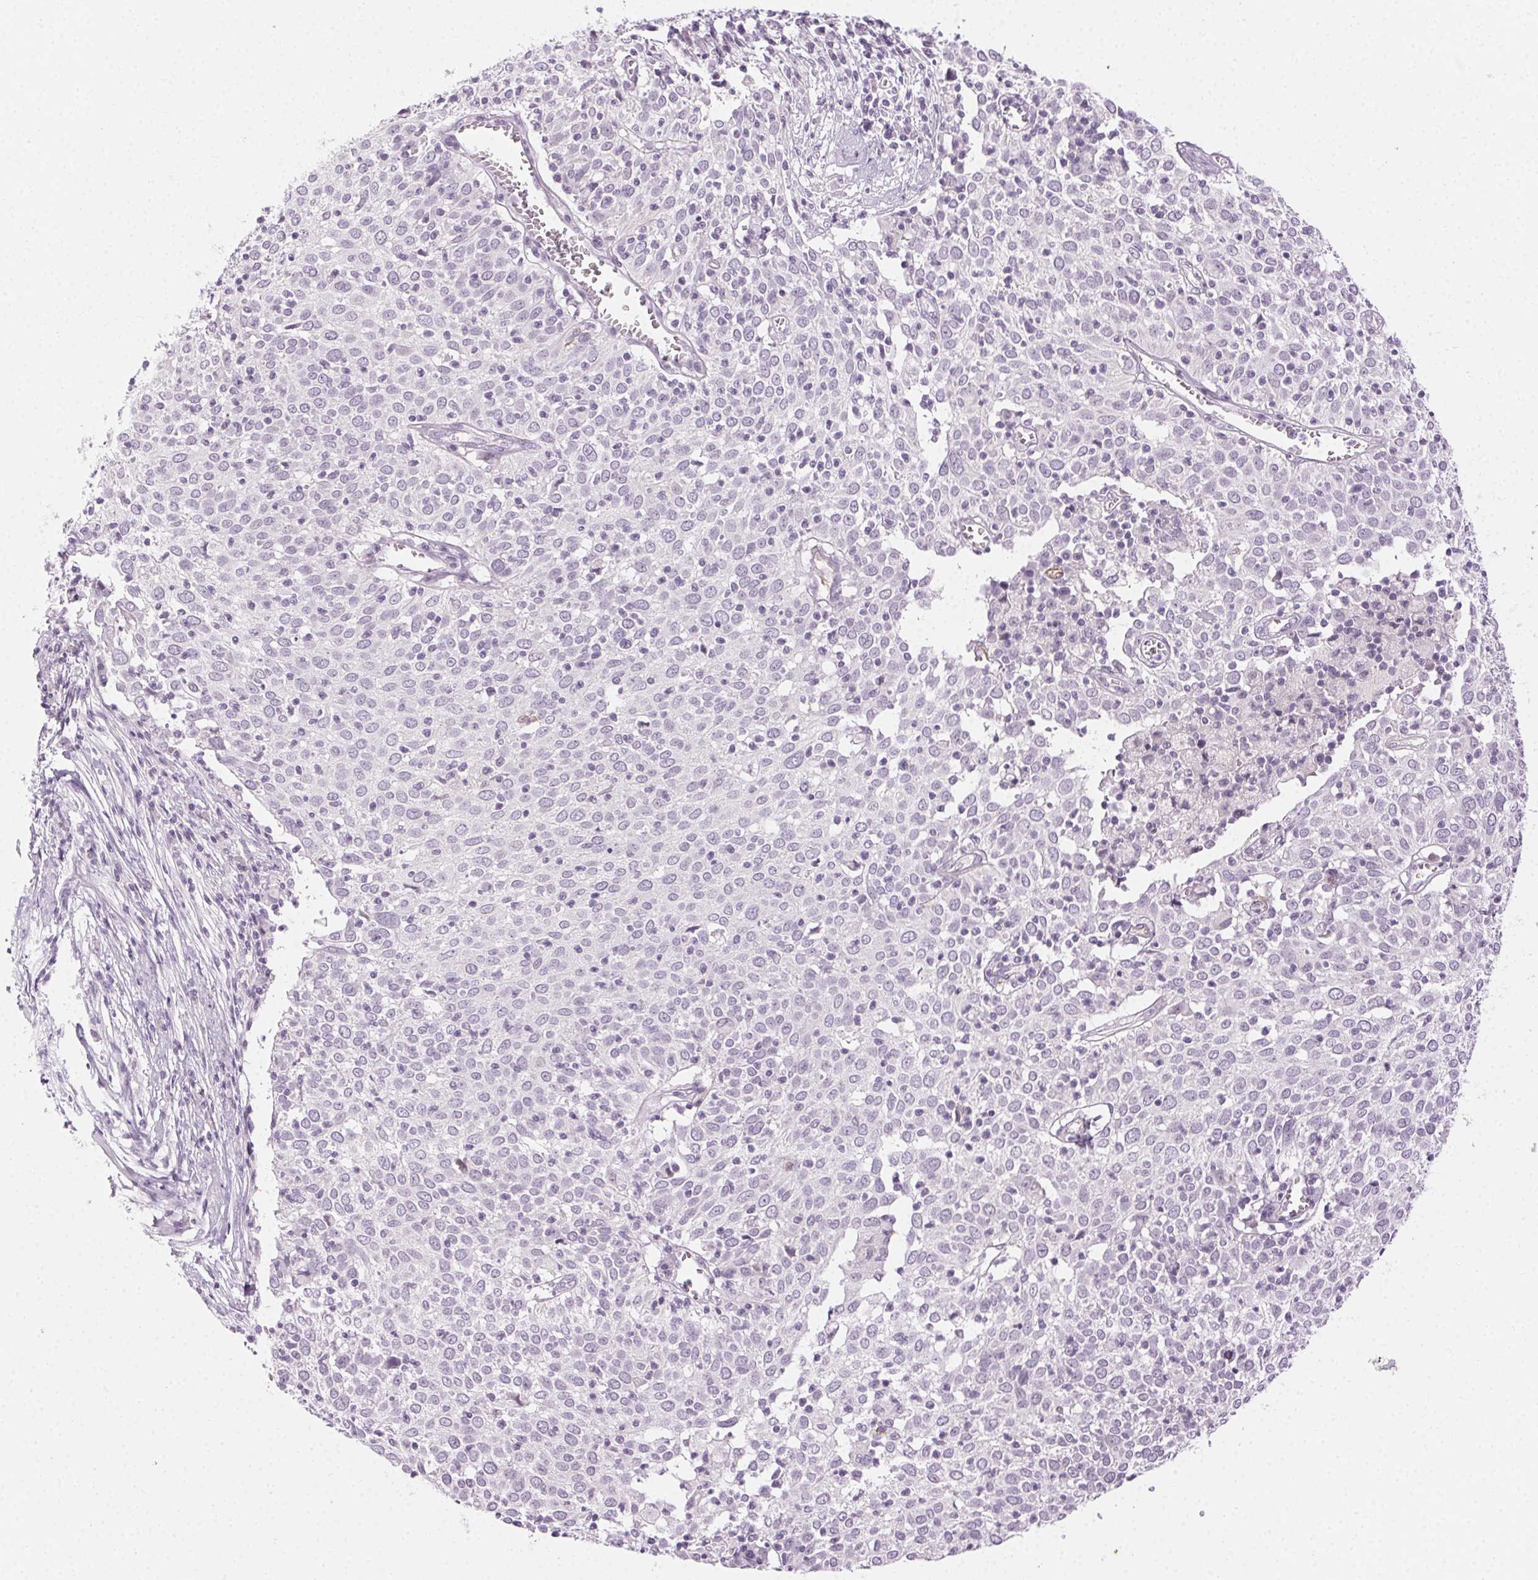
{"staining": {"intensity": "negative", "quantity": "none", "location": "none"}, "tissue": "cervical cancer", "cell_type": "Tumor cells", "image_type": "cancer", "snomed": [{"axis": "morphology", "description": "Squamous cell carcinoma, NOS"}, {"axis": "topography", "description": "Cervix"}], "caption": "IHC histopathology image of neoplastic tissue: cervical cancer stained with DAB (3,3'-diaminobenzidine) shows no significant protein staining in tumor cells.", "gene": "AIF1L", "patient": {"sex": "female", "age": 39}}